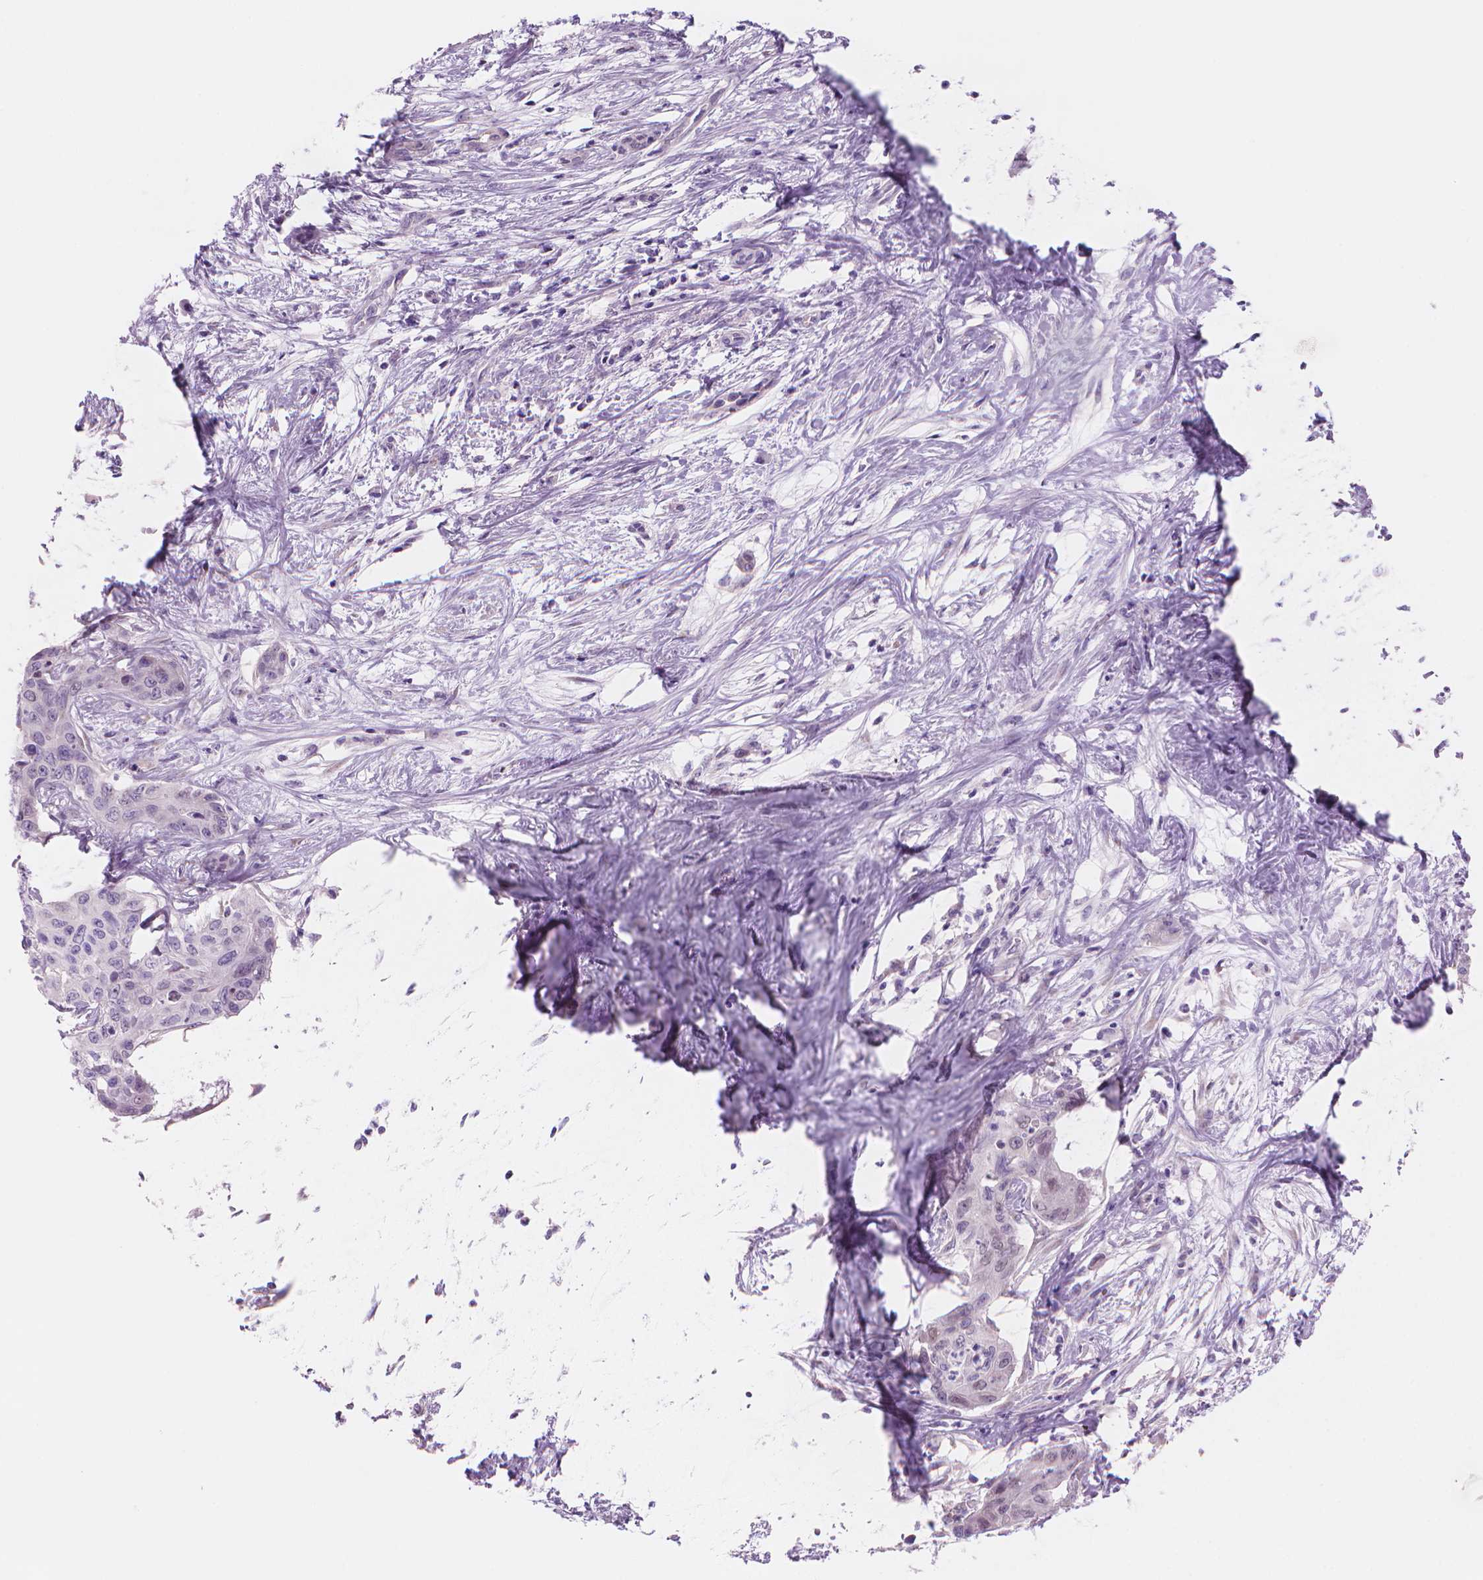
{"staining": {"intensity": "negative", "quantity": "none", "location": "none"}, "tissue": "liver cancer", "cell_type": "Tumor cells", "image_type": "cancer", "snomed": [{"axis": "morphology", "description": "Cholangiocarcinoma"}, {"axis": "topography", "description": "Liver"}], "caption": "Image shows no significant protein positivity in tumor cells of cholangiocarcinoma (liver).", "gene": "ENSG00000187186", "patient": {"sex": "female", "age": 65}}